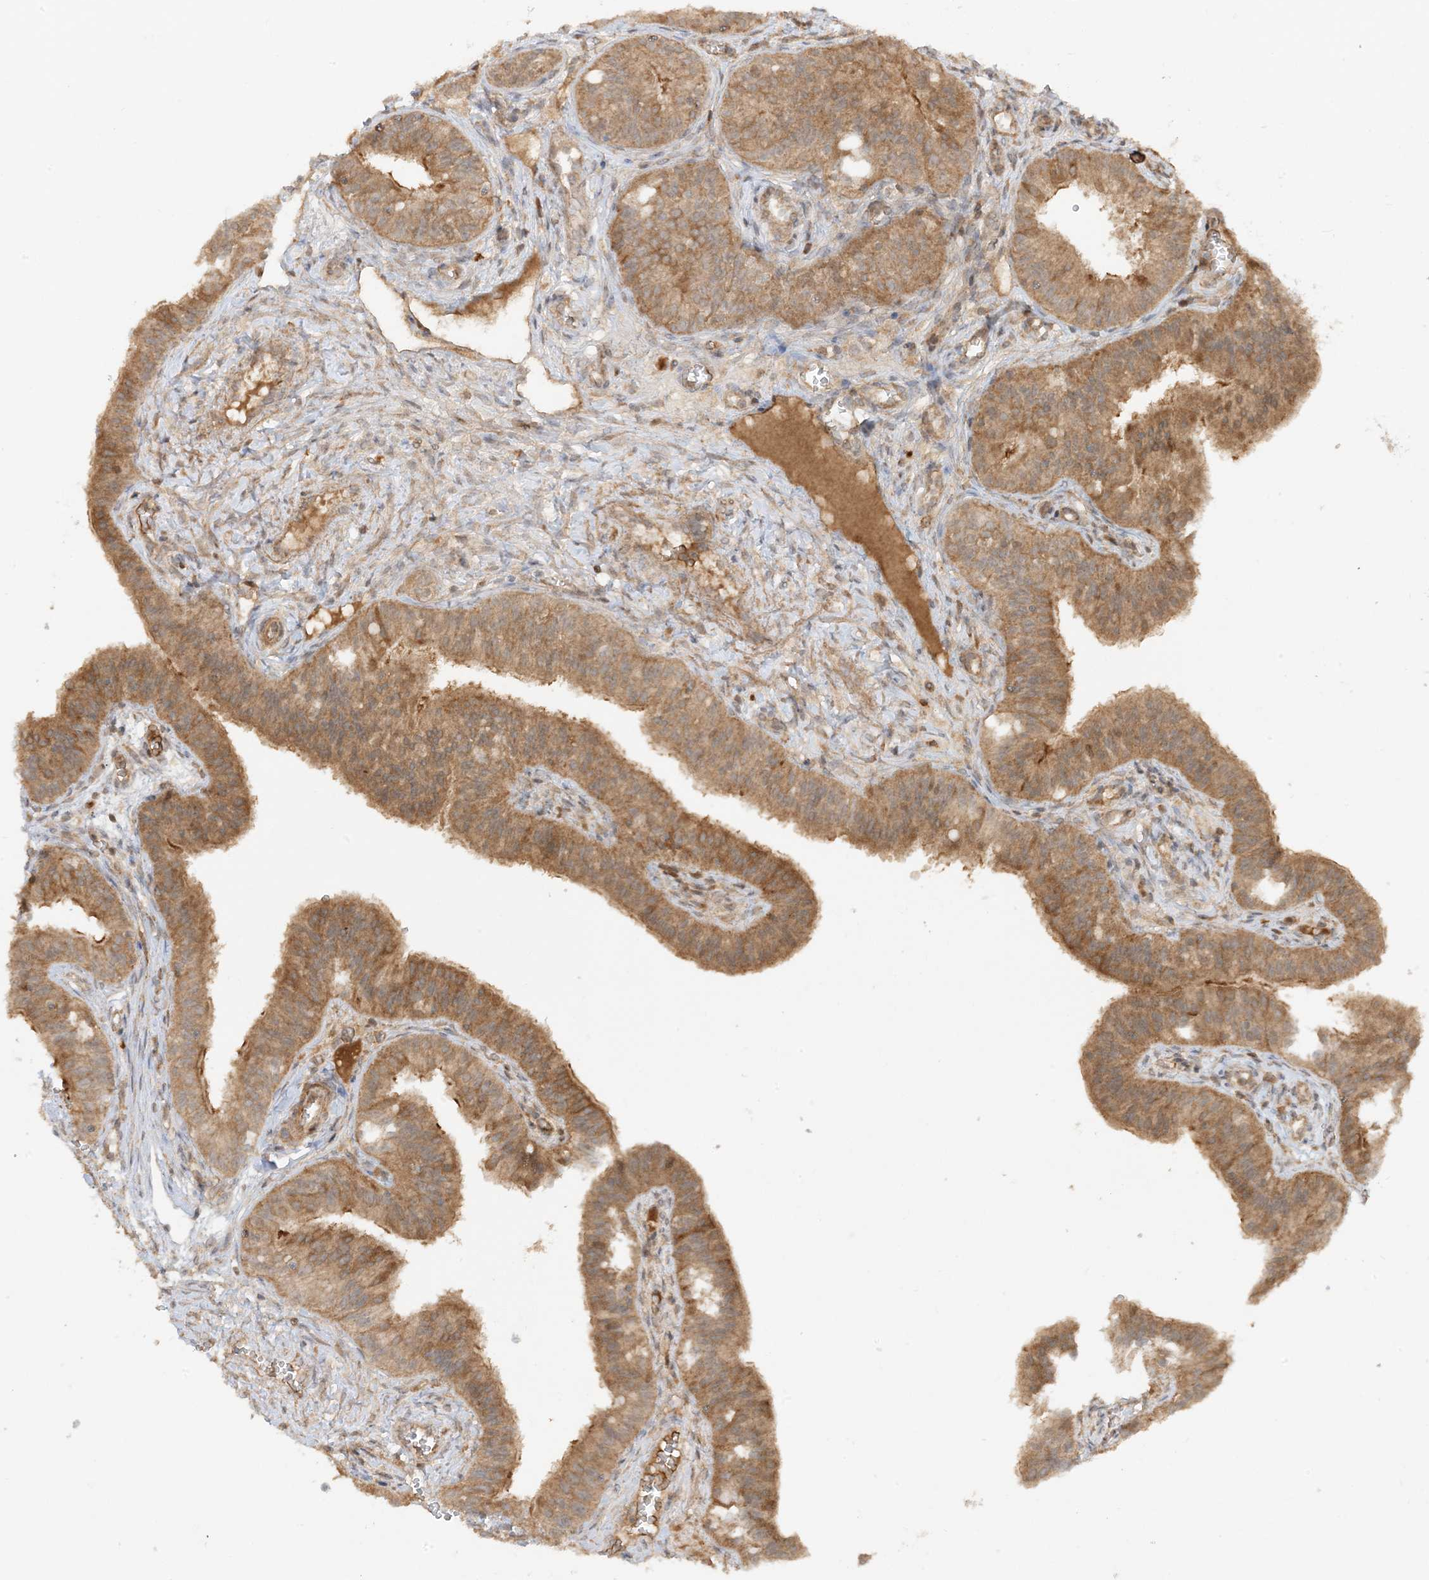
{"staining": {"intensity": "moderate", "quantity": ">75%", "location": "cytoplasmic/membranous"}, "tissue": "fallopian tube", "cell_type": "Glandular cells", "image_type": "normal", "snomed": [{"axis": "morphology", "description": "Normal tissue, NOS"}, {"axis": "topography", "description": "Fallopian tube"}, {"axis": "topography", "description": "Ovary"}], "caption": "DAB (3,3'-diaminobenzidine) immunohistochemical staining of normal human fallopian tube exhibits moderate cytoplasmic/membranous protein staining in about >75% of glandular cells. (Brightfield microscopy of DAB IHC at high magnification).", "gene": "XRN1", "patient": {"sex": "female", "age": 42}}